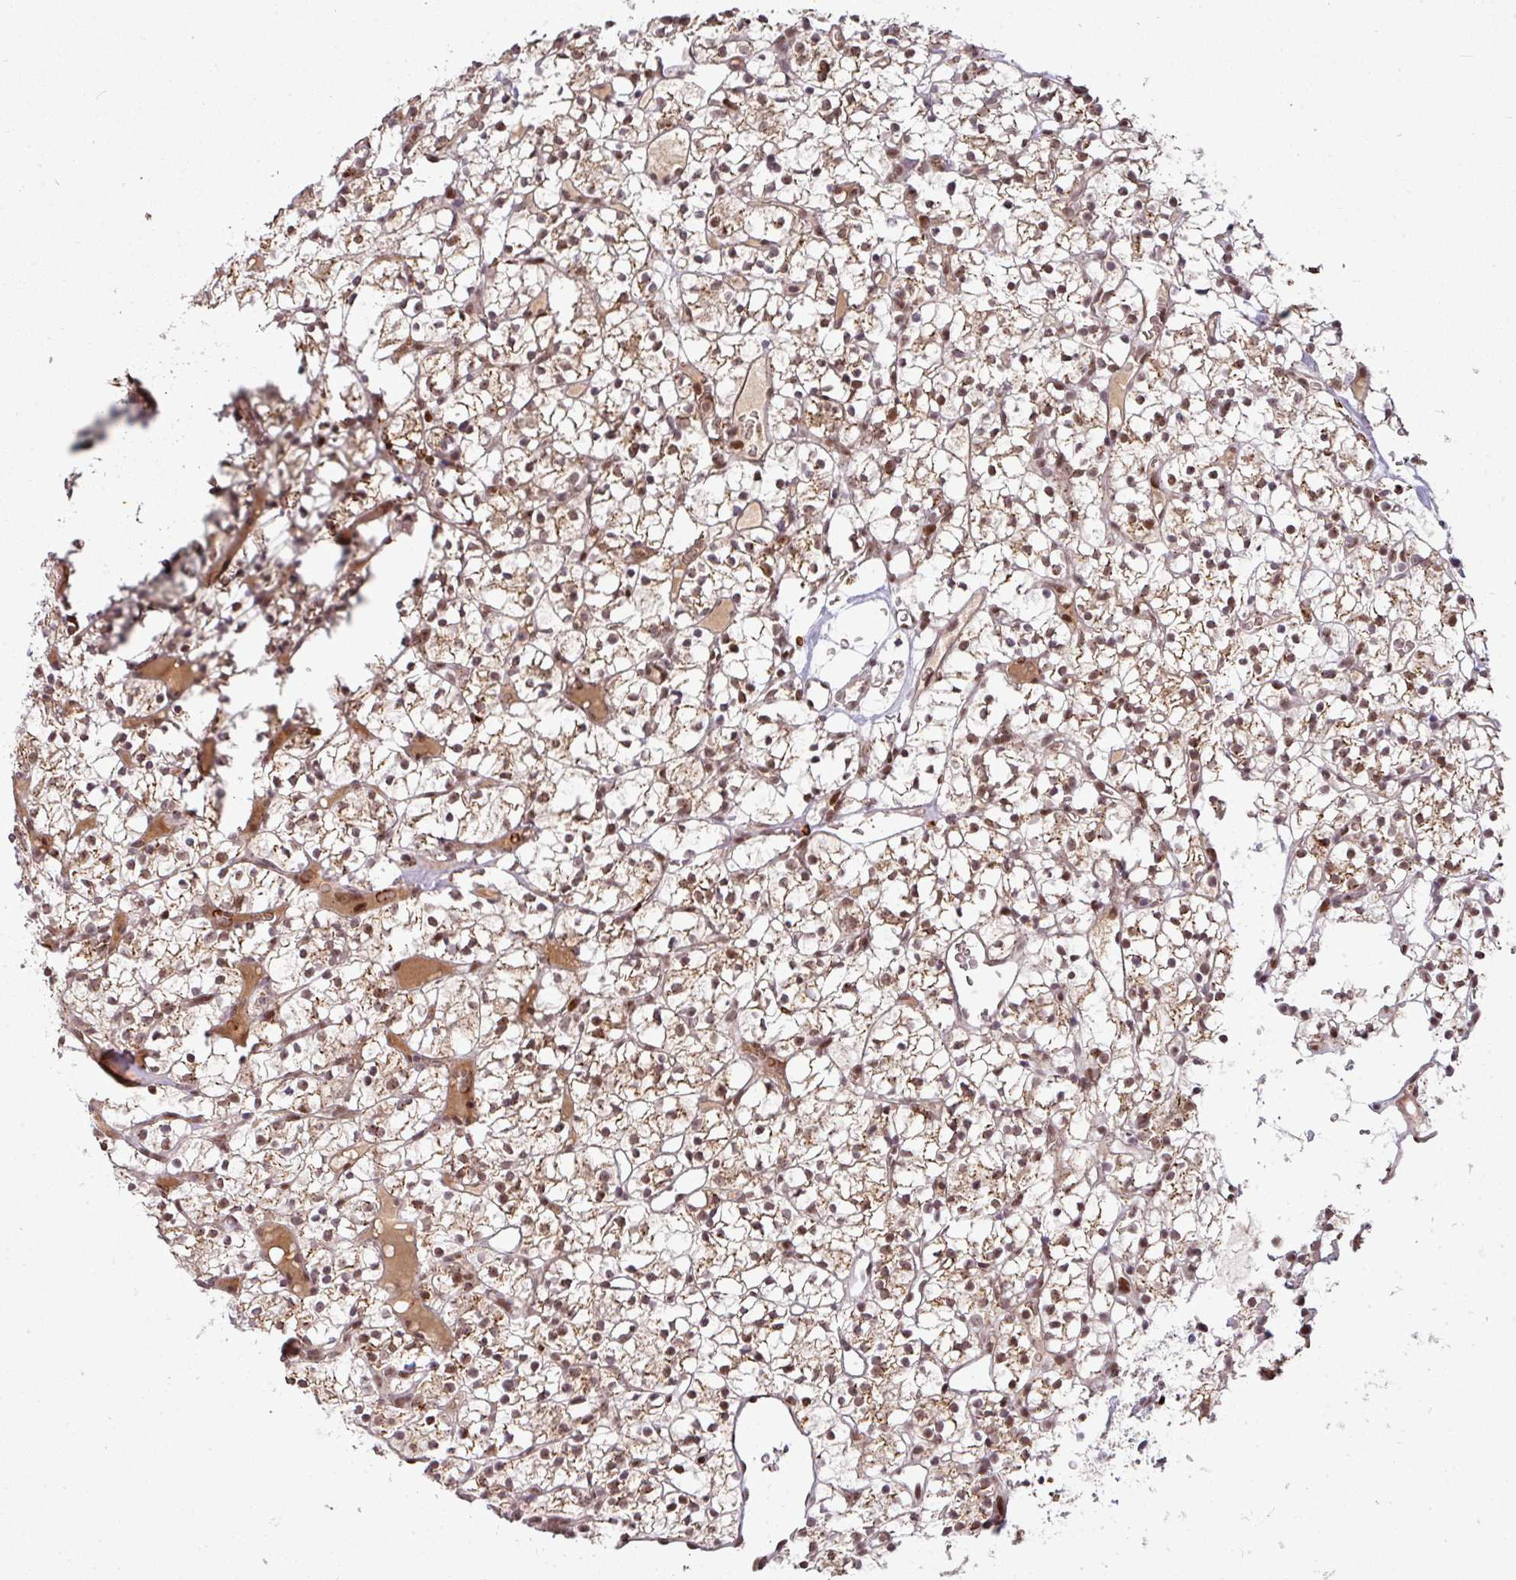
{"staining": {"intensity": "weak", "quantity": ">75%", "location": "cytoplasmic/membranous,nuclear"}, "tissue": "renal cancer", "cell_type": "Tumor cells", "image_type": "cancer", "snomed": [{"axis": "morphology", "description": "Adenocarcinoma, NOS"}, {"axis": "topography", "description": "Kidney"}], "caption": "Weak cytoplasmic/membranous and nuclear positivity for a protein is identified in about >75% of tumor cells of renal cancer using IHC.", "gene": "NEIL1", "patient": {"sex": "female", "age": 64}}